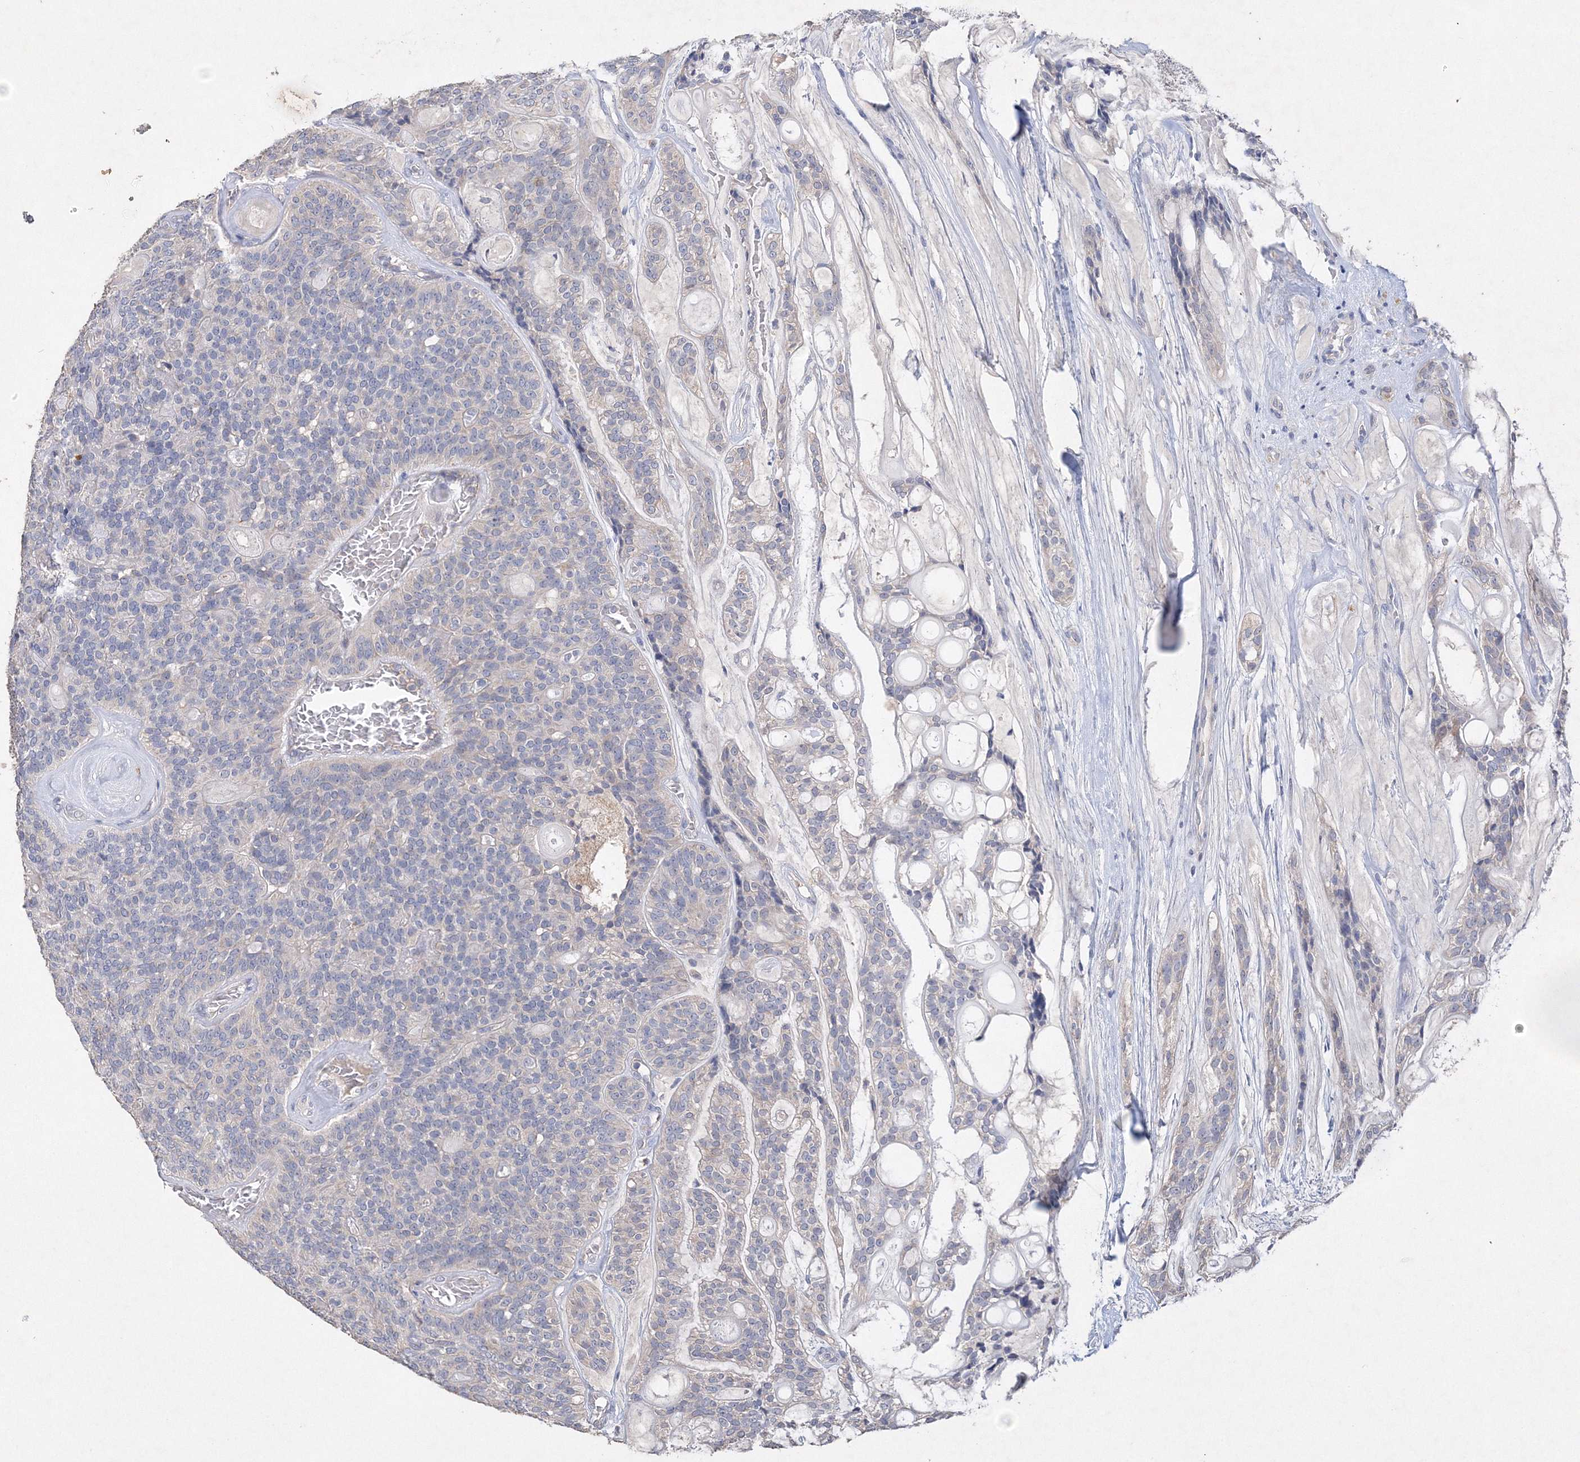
{"staining": {"intensity": "negative", "quantity": "none", "location": "none"}, "tissue": "head and neck cancer", "cell_type": "Tumor cells", "image_type": "cancer", "snomed": [{"axis": "morphology", "description": "Adenocarcinoma, NOS"}, {"axis": "topography", "description": "Head-Neck"}], "caption": "IHC histopathology image of human head and neck adenocarcinoma stained for a protein (brown), which shows no positivity in tumor cells.", "gene": "GLS", "patient": {"sex": "male", "age": 66}}